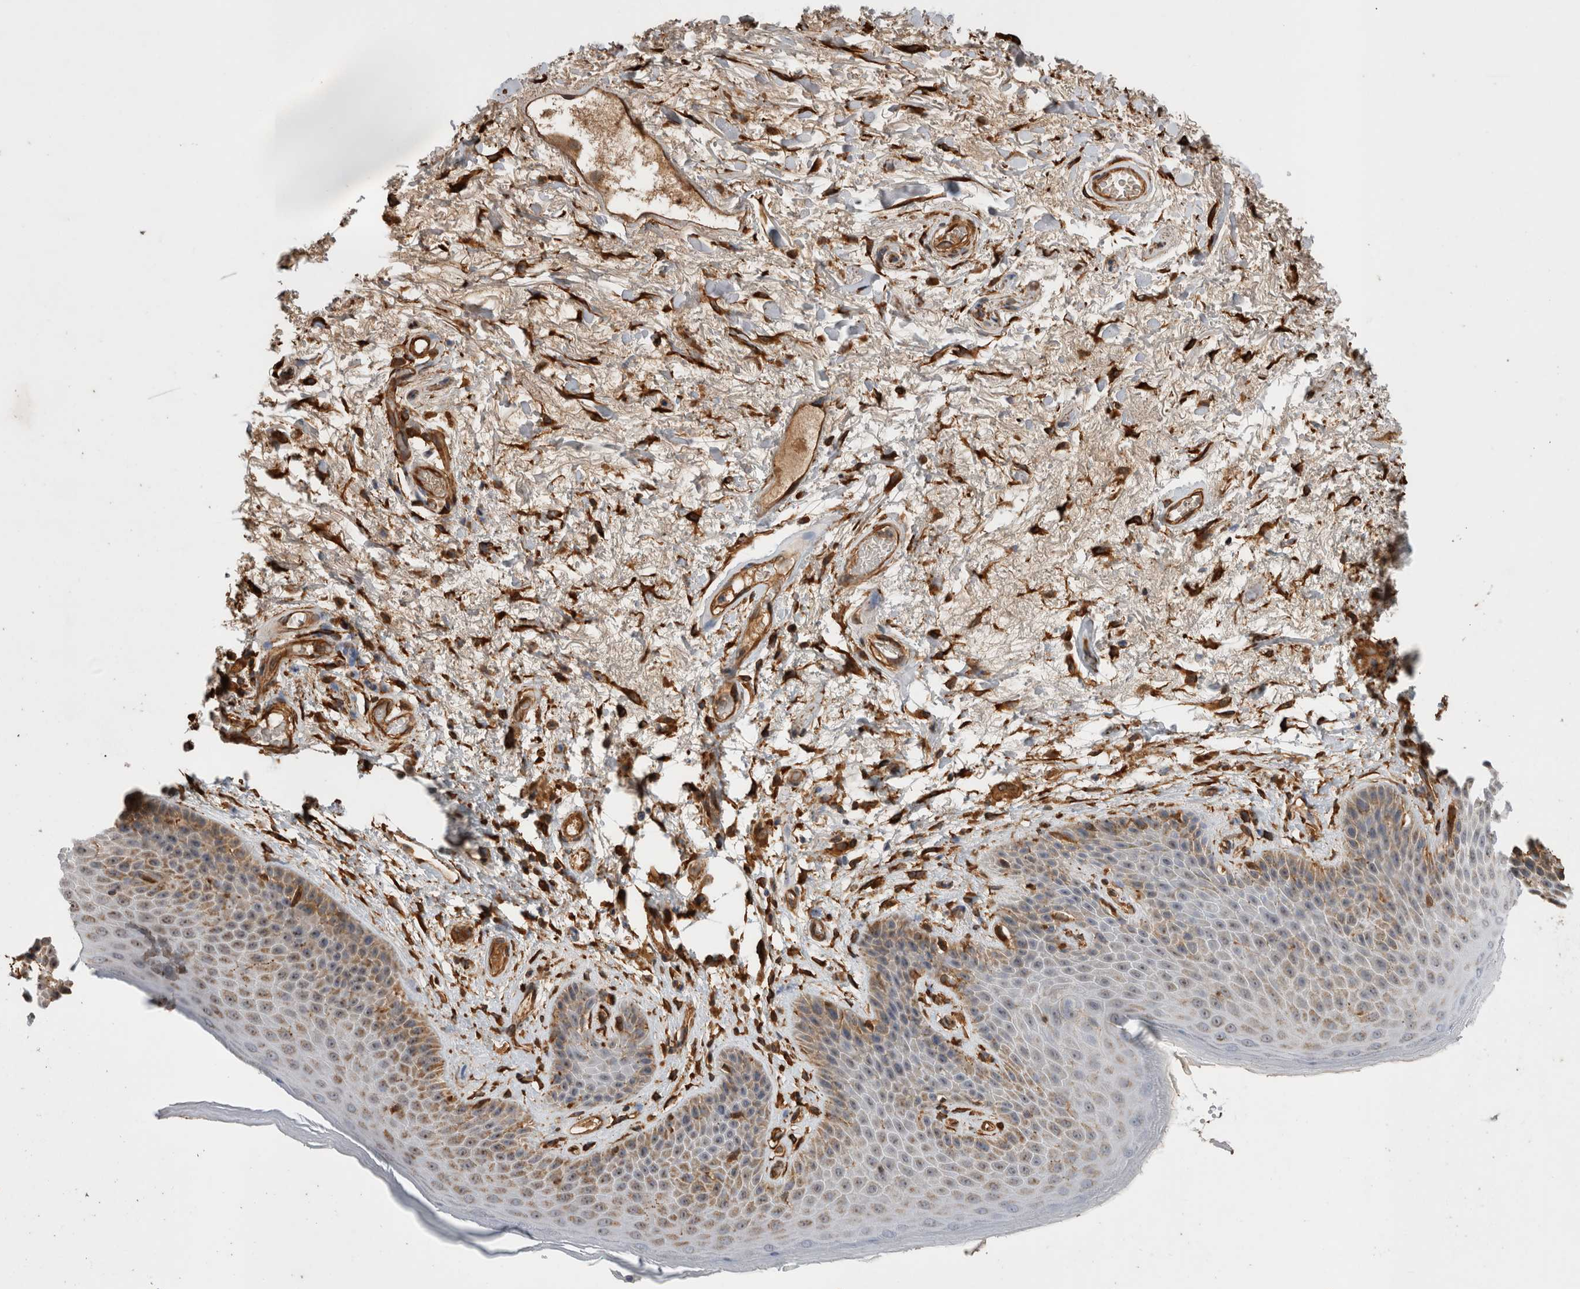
{"staining": {"intensity": "moderate", "quantity": "<25%", "location": "cytoplasmic/membranous"}, "tissue": "skin", "cell_type": "Epidermal cells", "image_type": "normal", "snomed": [{"axis": "morphology", "description": "Normal tissue, NOS"}, {"axis": "topography", "description": "Anal"}], "caption": "This histopathology image exhibits immunohistochemistry (IHC) staining of benign skin, with low moderate cytoplasmic/membranous expression in approximately <25% of epidermal cells.", "gene": "ZNF397", "patient": {"sex": "male", "age": 74}}